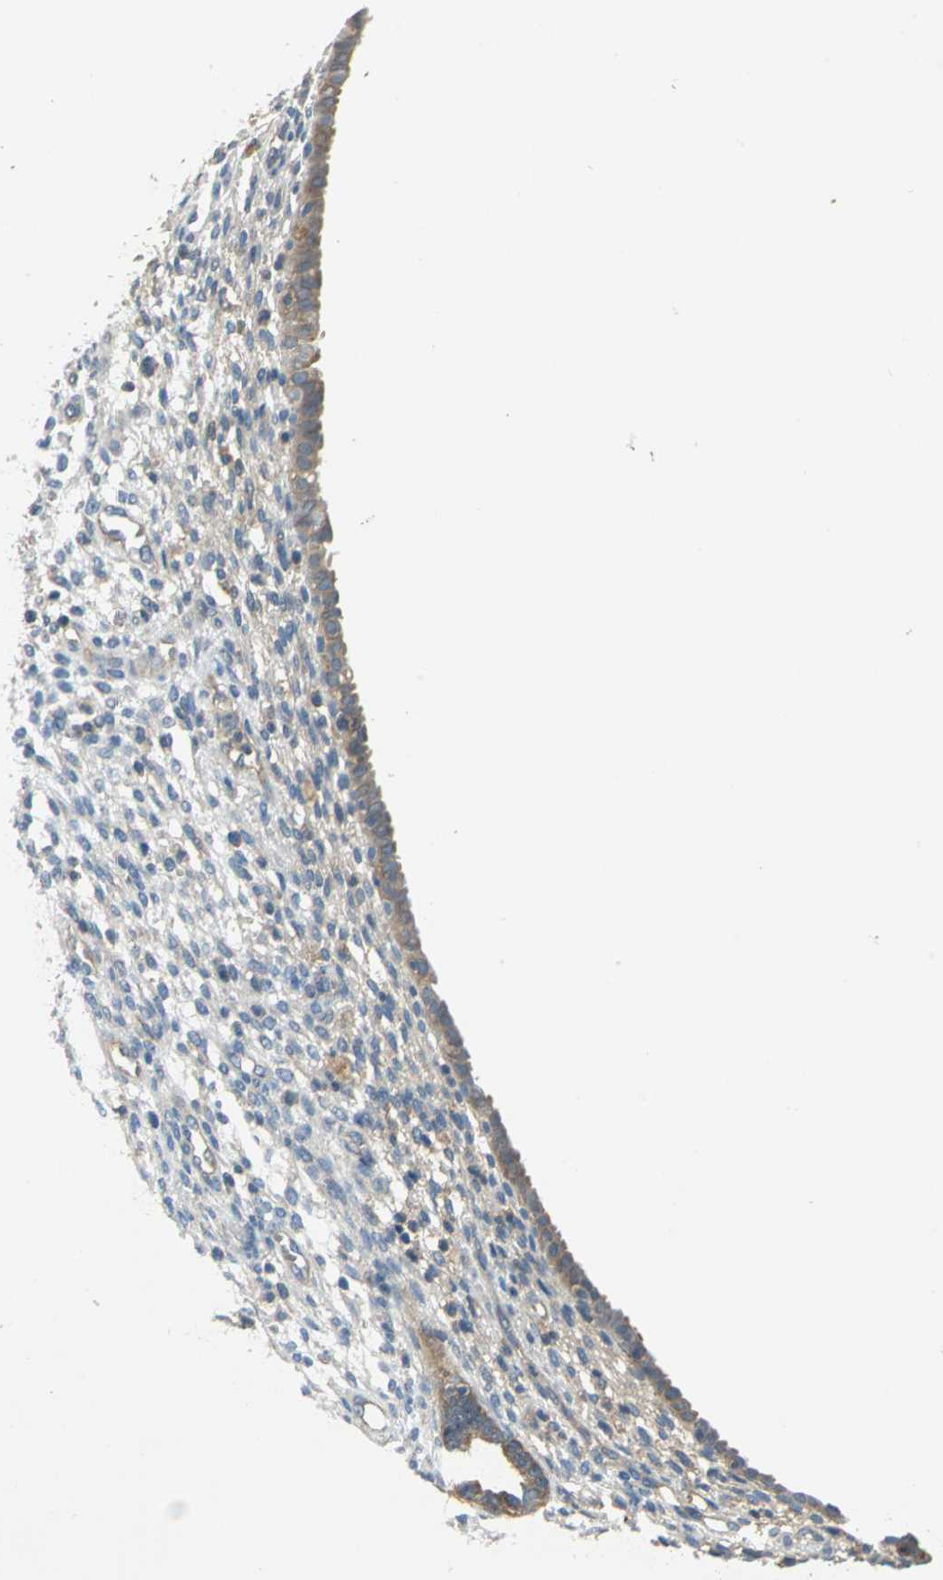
{"staining": {"intensity": "negative", "quantity": "none", "location": "none"}, "tissue": "endometrium", "cell_type": "Cells in endometrial stroma", "image_type": "normal", "snomed": [{"axis": "morphology", "description": "Normal tissue, NOS"}, {"axis": "topography", "description": "Endometrium"}], "caption": "Photomicrograph shows no protein positivity in cells in endometrial stroma of benign endometrium. (DAB immunohistochemistry (IHC), high magnification).", "gene": "SHC2", "patient": {"sex": "female", "age": 72}}